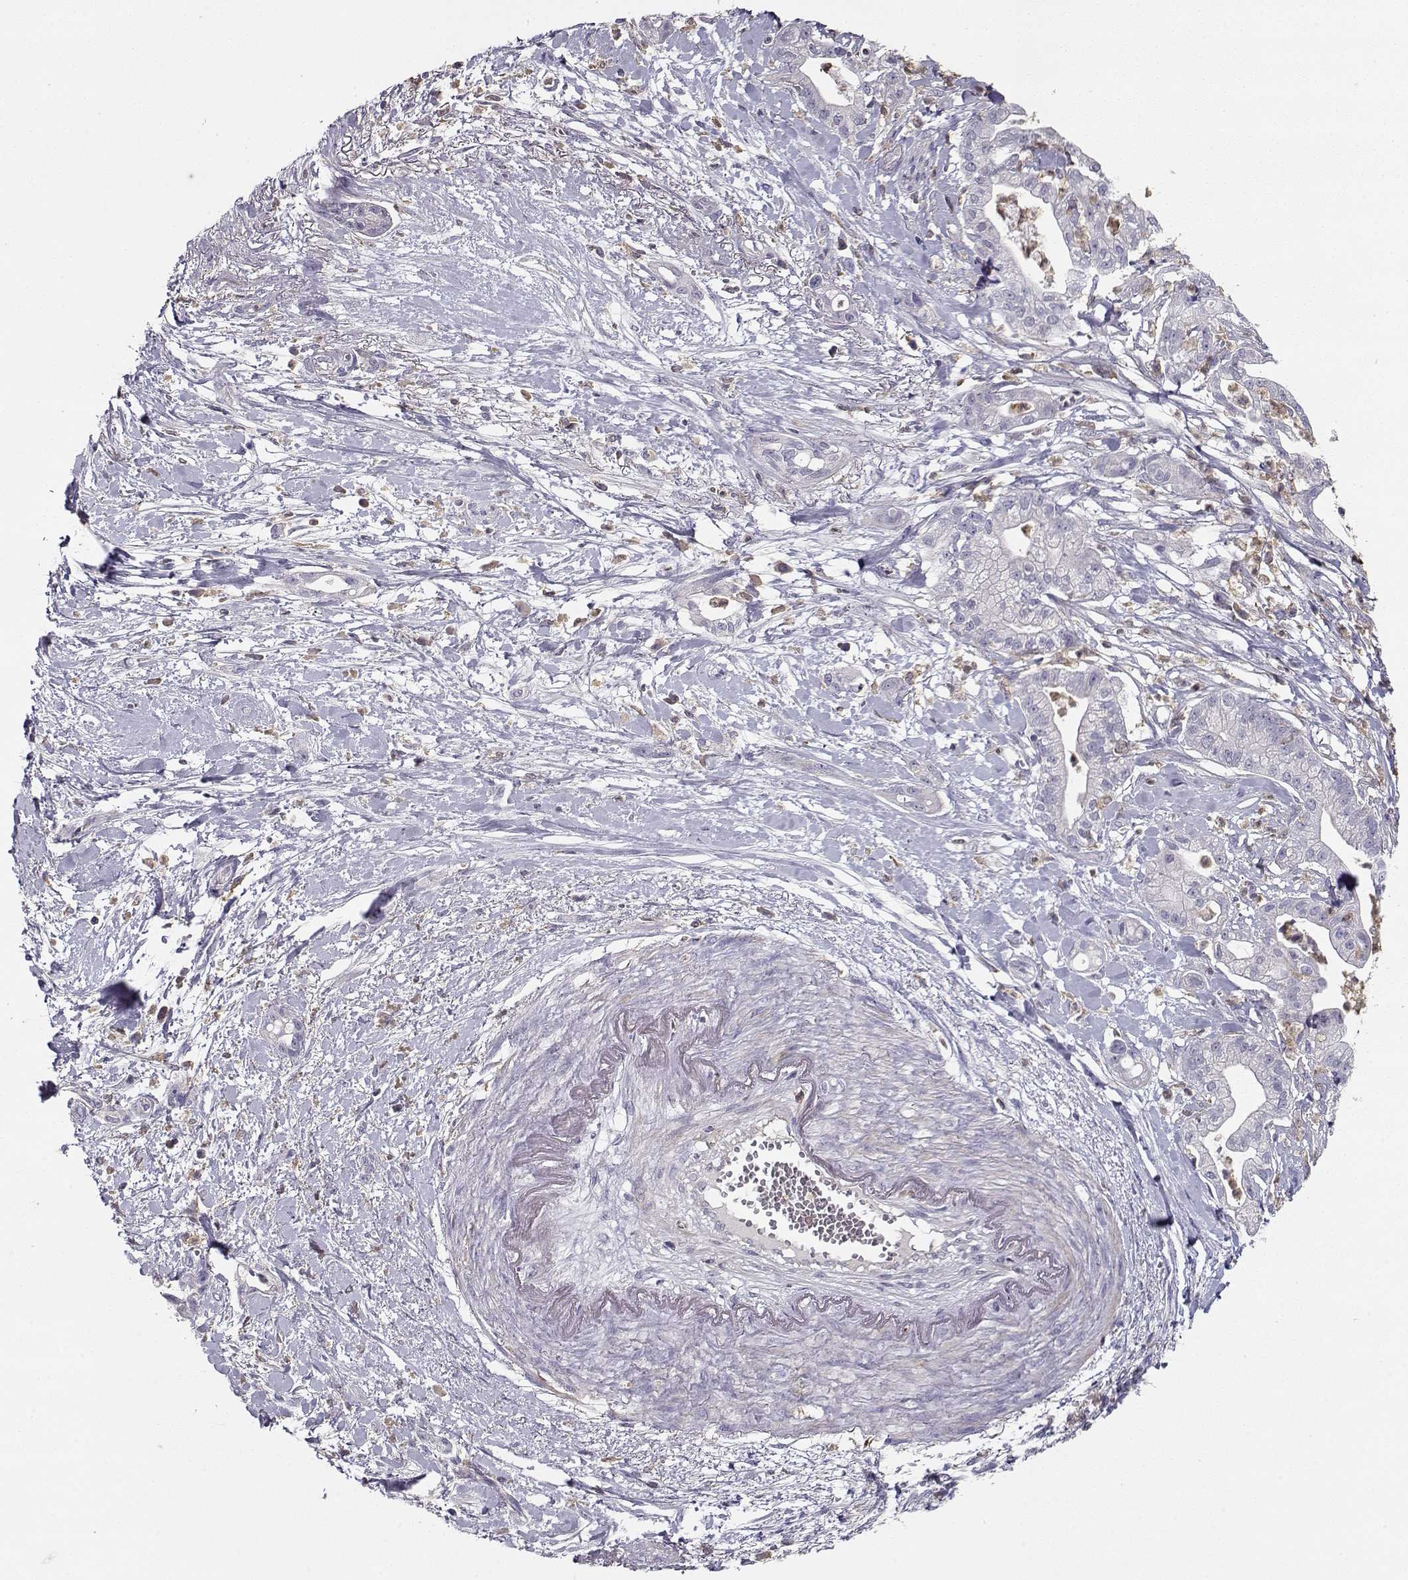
{"staining": {"intensity": "negative", "quantity": "none", "location": "none"}, "tissue": "pancreatic cancer", "cell_type": "Tumor cells", "image_type": "cancer", "snomed": [{"axis": "morphology", "description": "Normal tissue, NOS"}, {"axis": "morphology", "description": "Adenocarcinoma, NOS"}, {"axis": "topography", "description": "Lymph node"}, {"axis": "topography", "description": "Pancreas"}], "caption": "Immunohistochemistry of pancreatic adenocarcinoma reveals no positivity in tumor cells.", "gene": "VAV1", "patient": {"sex": "female", "age": 58}}